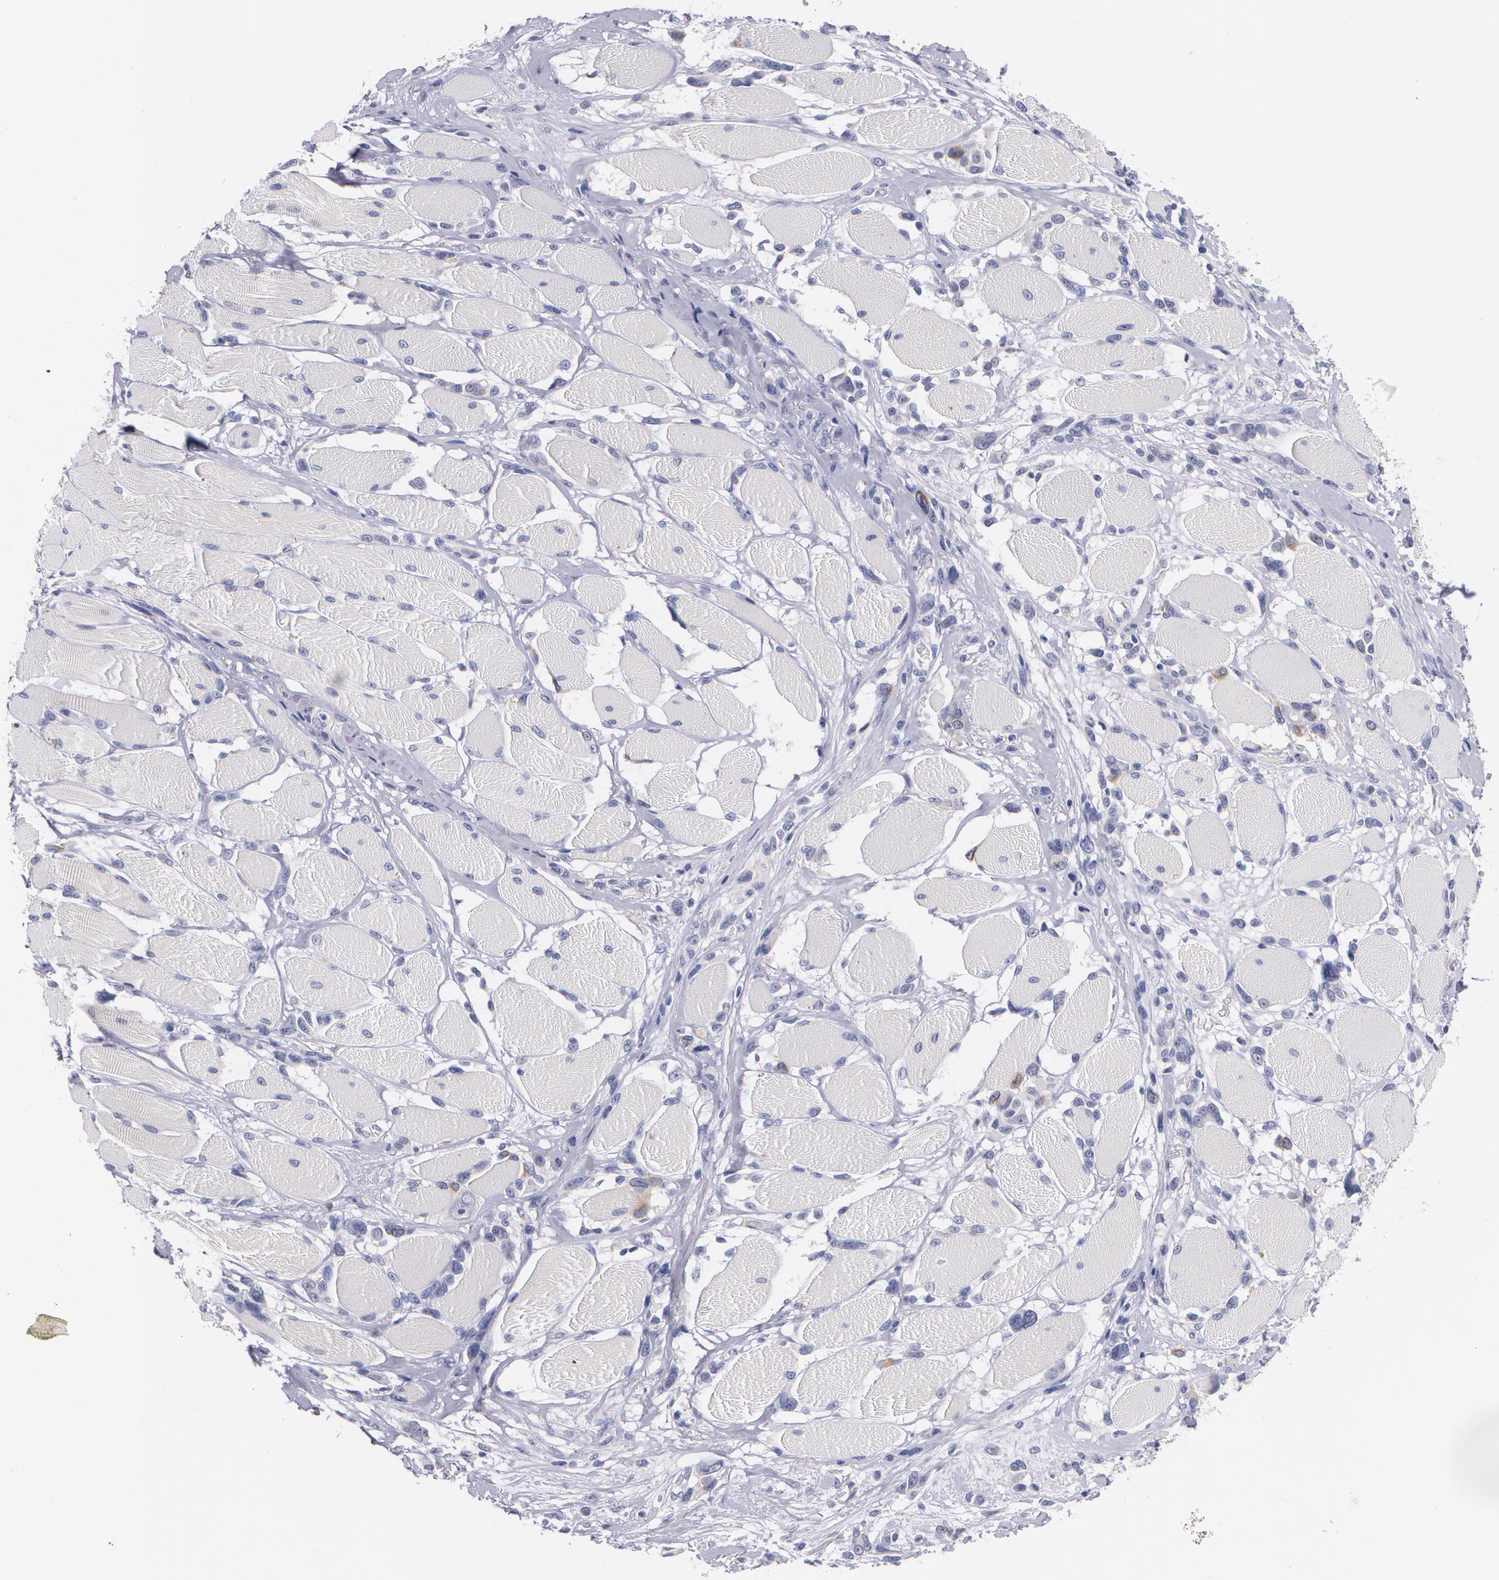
{"staining": {"intensity": "moderate", "quantity": "<25%", "location": "cytoplasmic/membranous"}, "tissue": "melanoma", "cell_type": "Tumor cells", "image_type": "cancer", "snomed": [{"axis": "morphology", "description": "Malignant melanoma, NOS"}, {"axis": "topography", "description": "Skin"}], "caption": "Protein expression analysis of malignant melanoma reveals moderate cytoplasmic/membranous staining in approximately <25% of tumor cells.", "gene": "HMMR", "patient": {"sex": "male", "age": 91}}